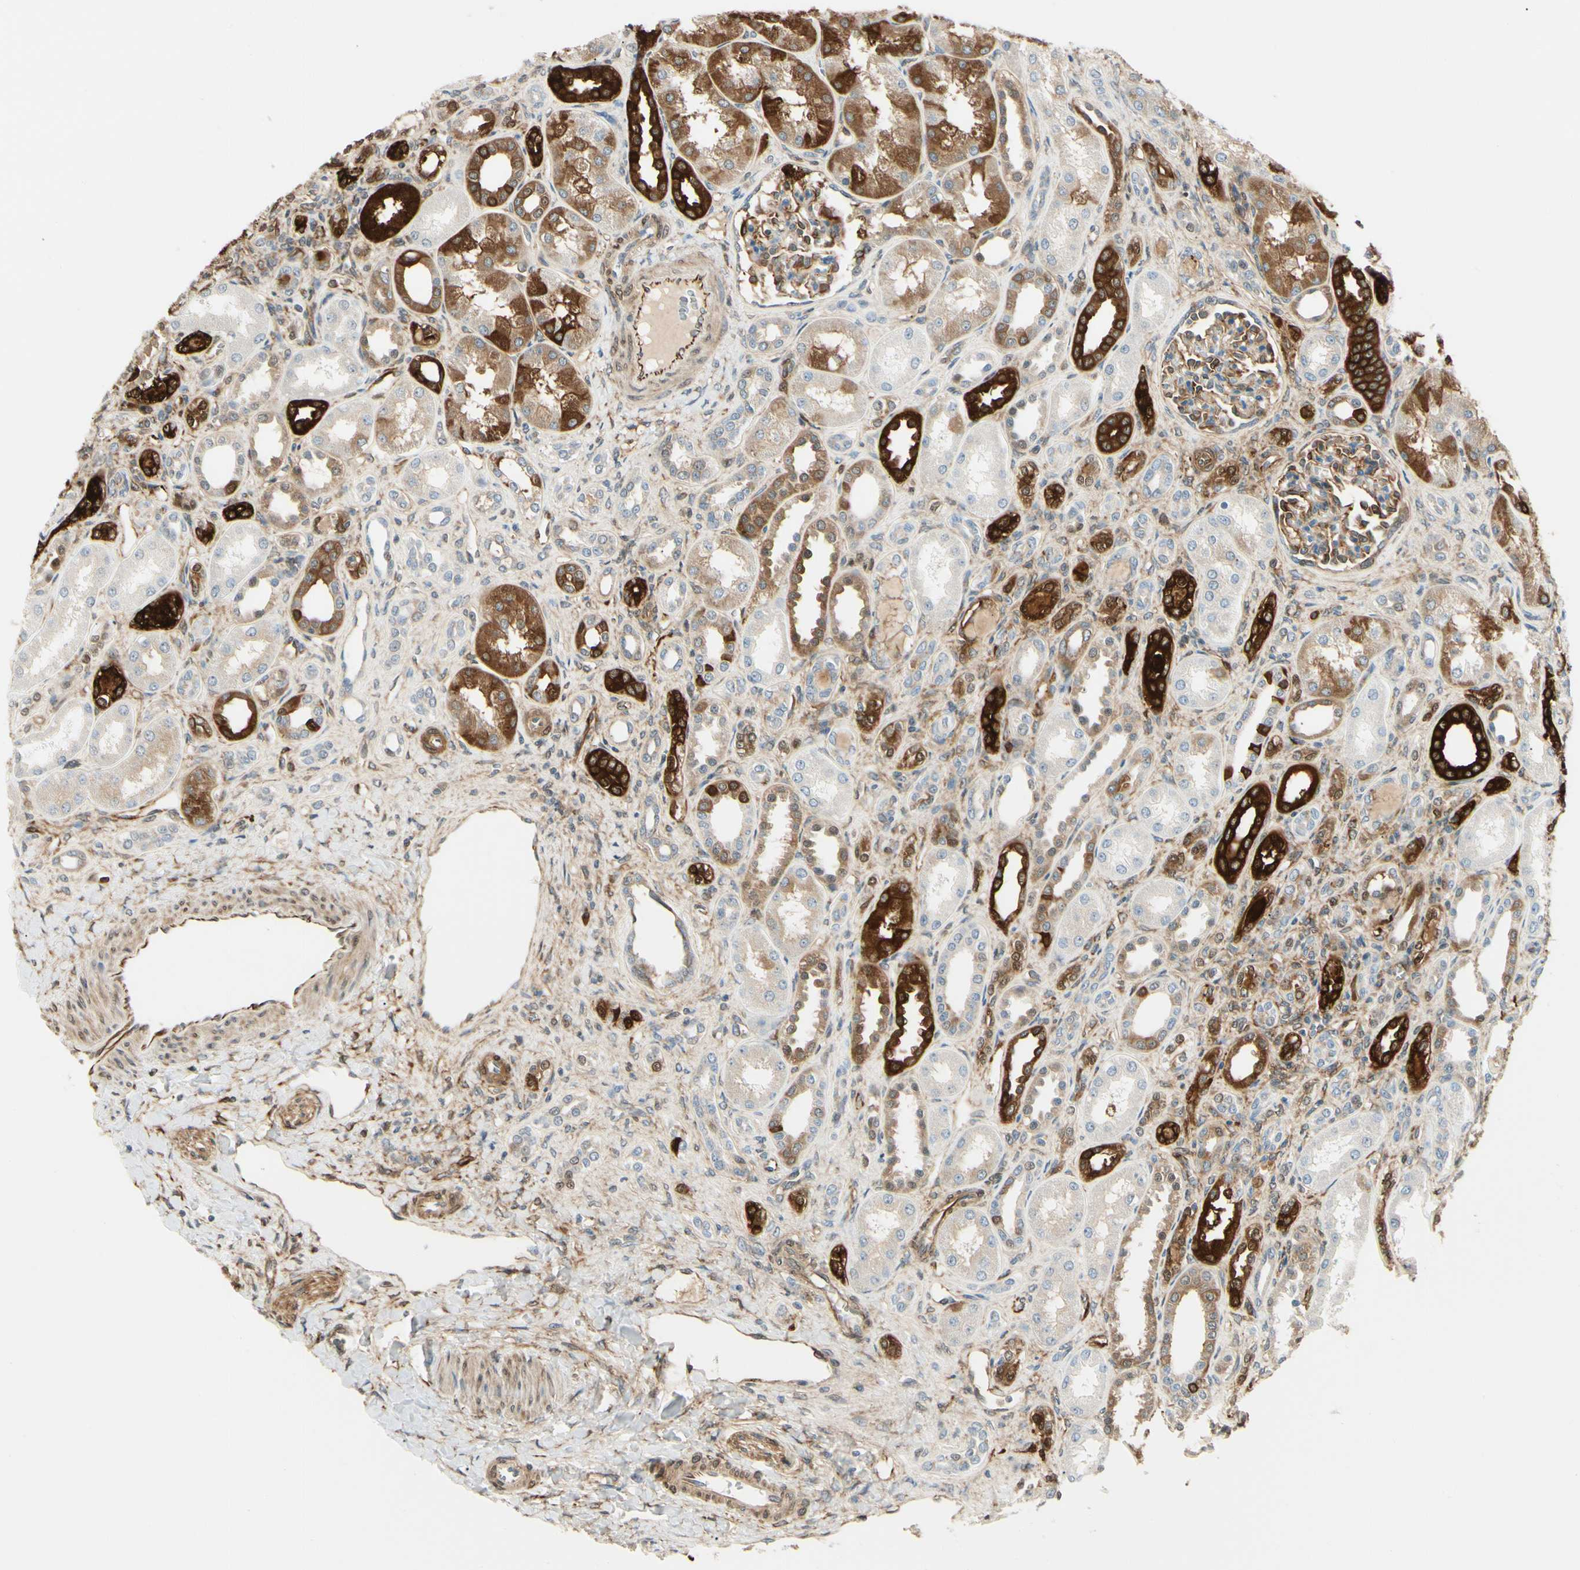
{"staining": {"intensity": "moderate", "quantity": "25%-75%", "location": "cytoplasmic/membranous"}, "tissue": "kidney", "cell_type": "Cells in glomeruli", "image_type": "normal", "snomed": [{"axis": "morphology", "description": "Normal tissue, NOS"}, {"axis": "topography", "description": "Kidney"}], "caption": "This photomicrograph displays IHC staining of benign kidney, with medium moderate cytoplasmic/membranous expression in about 25%-75% of cells in glomeruli.", "gene": "FTH1", "patient": {"sex": "male", "age": 7}}